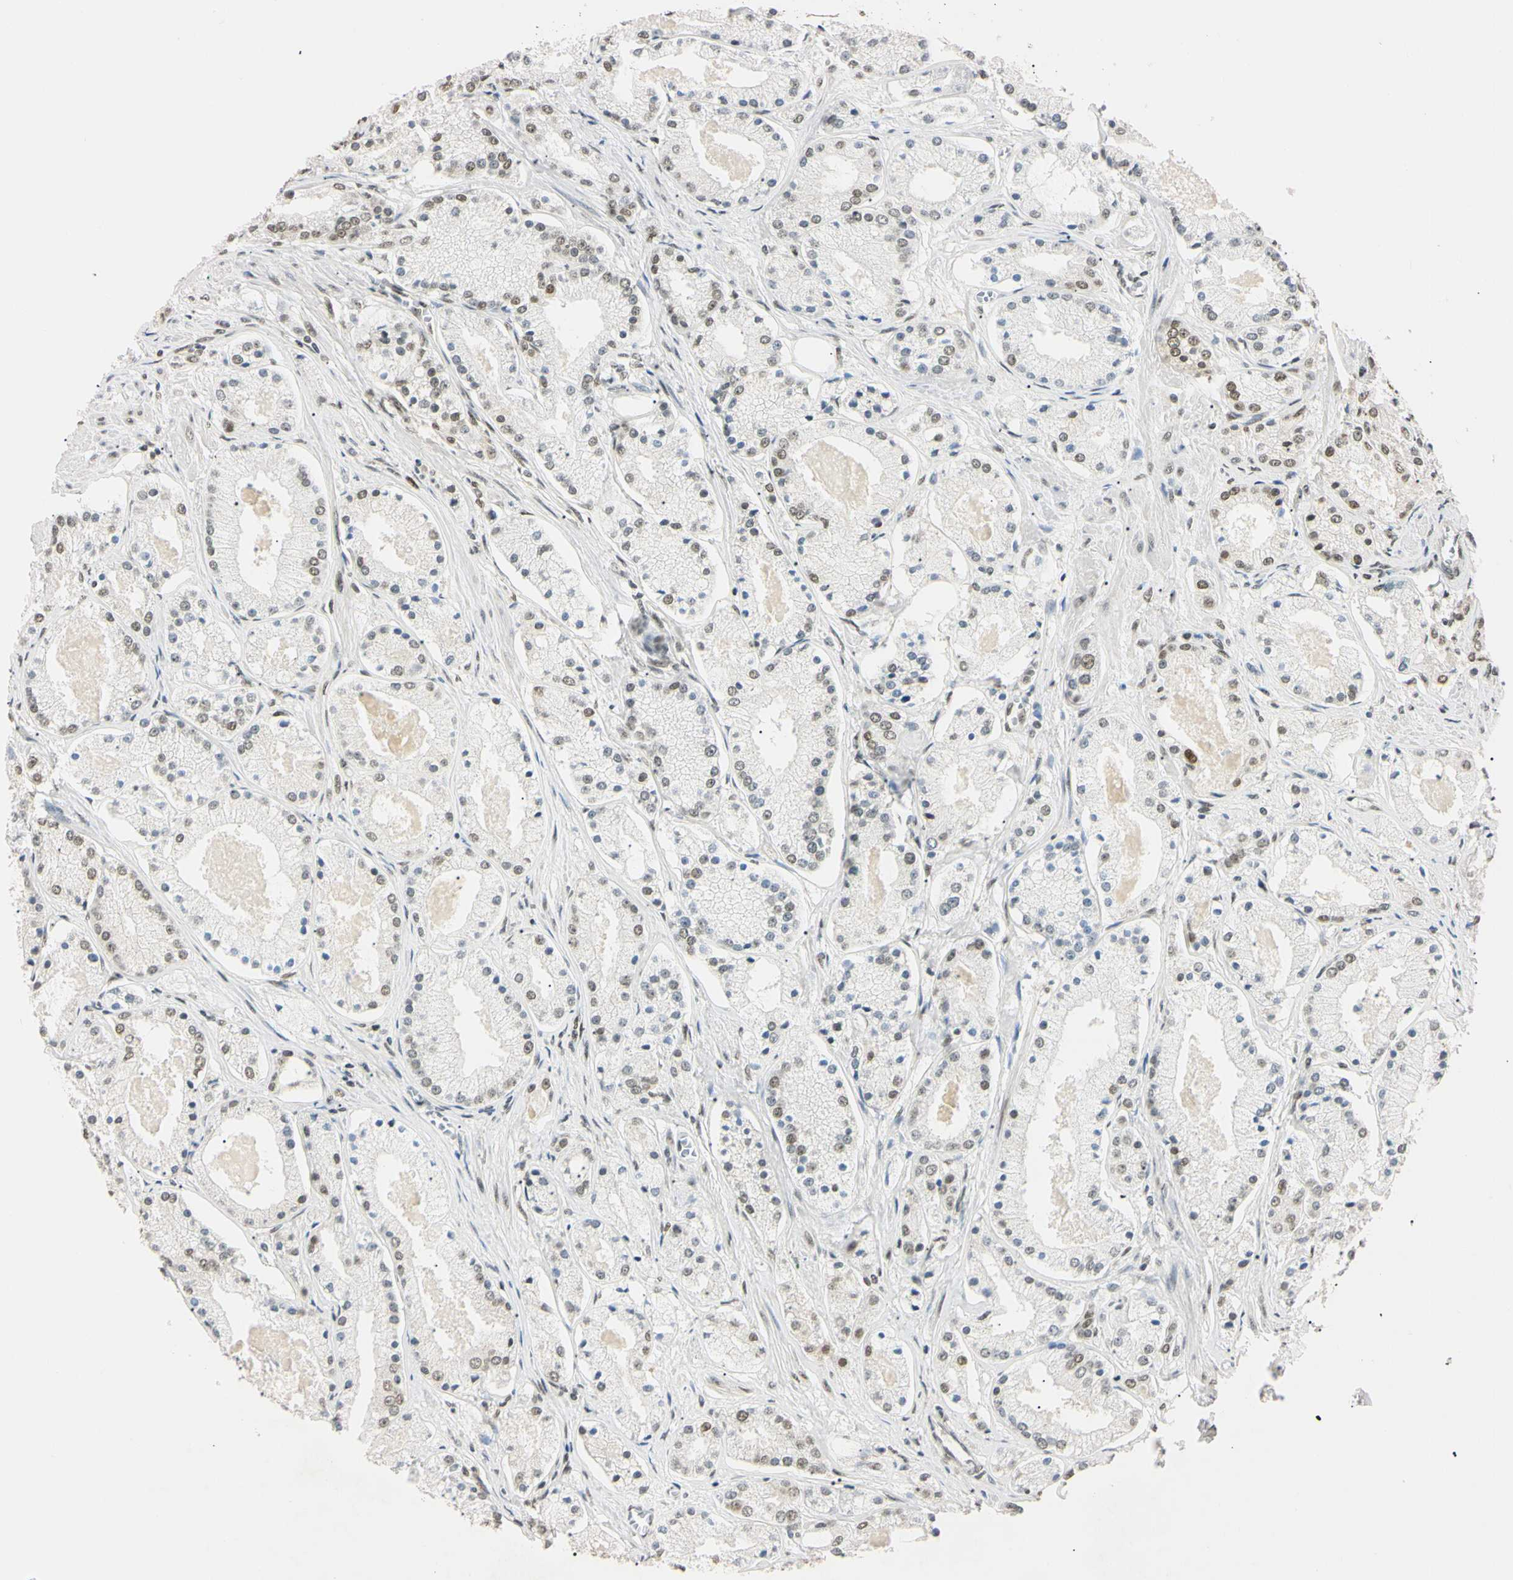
{"staining": {"intensity": "weak", "quantity": ">75%", "location": "nuclear"}, "tissue": "prostate cancer", "cell_type": "Tumor cells", "image_type": "cancer", "snomed": [{"axis": "morphology", "description": "Adenocarcinoma, High grade"}, {"axis": "topography", "description": "Prostate"}], "caption": "An immunohistochemistry photomicrograph of neoplastic tissue is shown. Protein staining in brown shows weak nuclear positivity in prostate cancer within tumor cells.", "gene": "SMARCA5", "patient": {"sex": "male", "age": 66}}